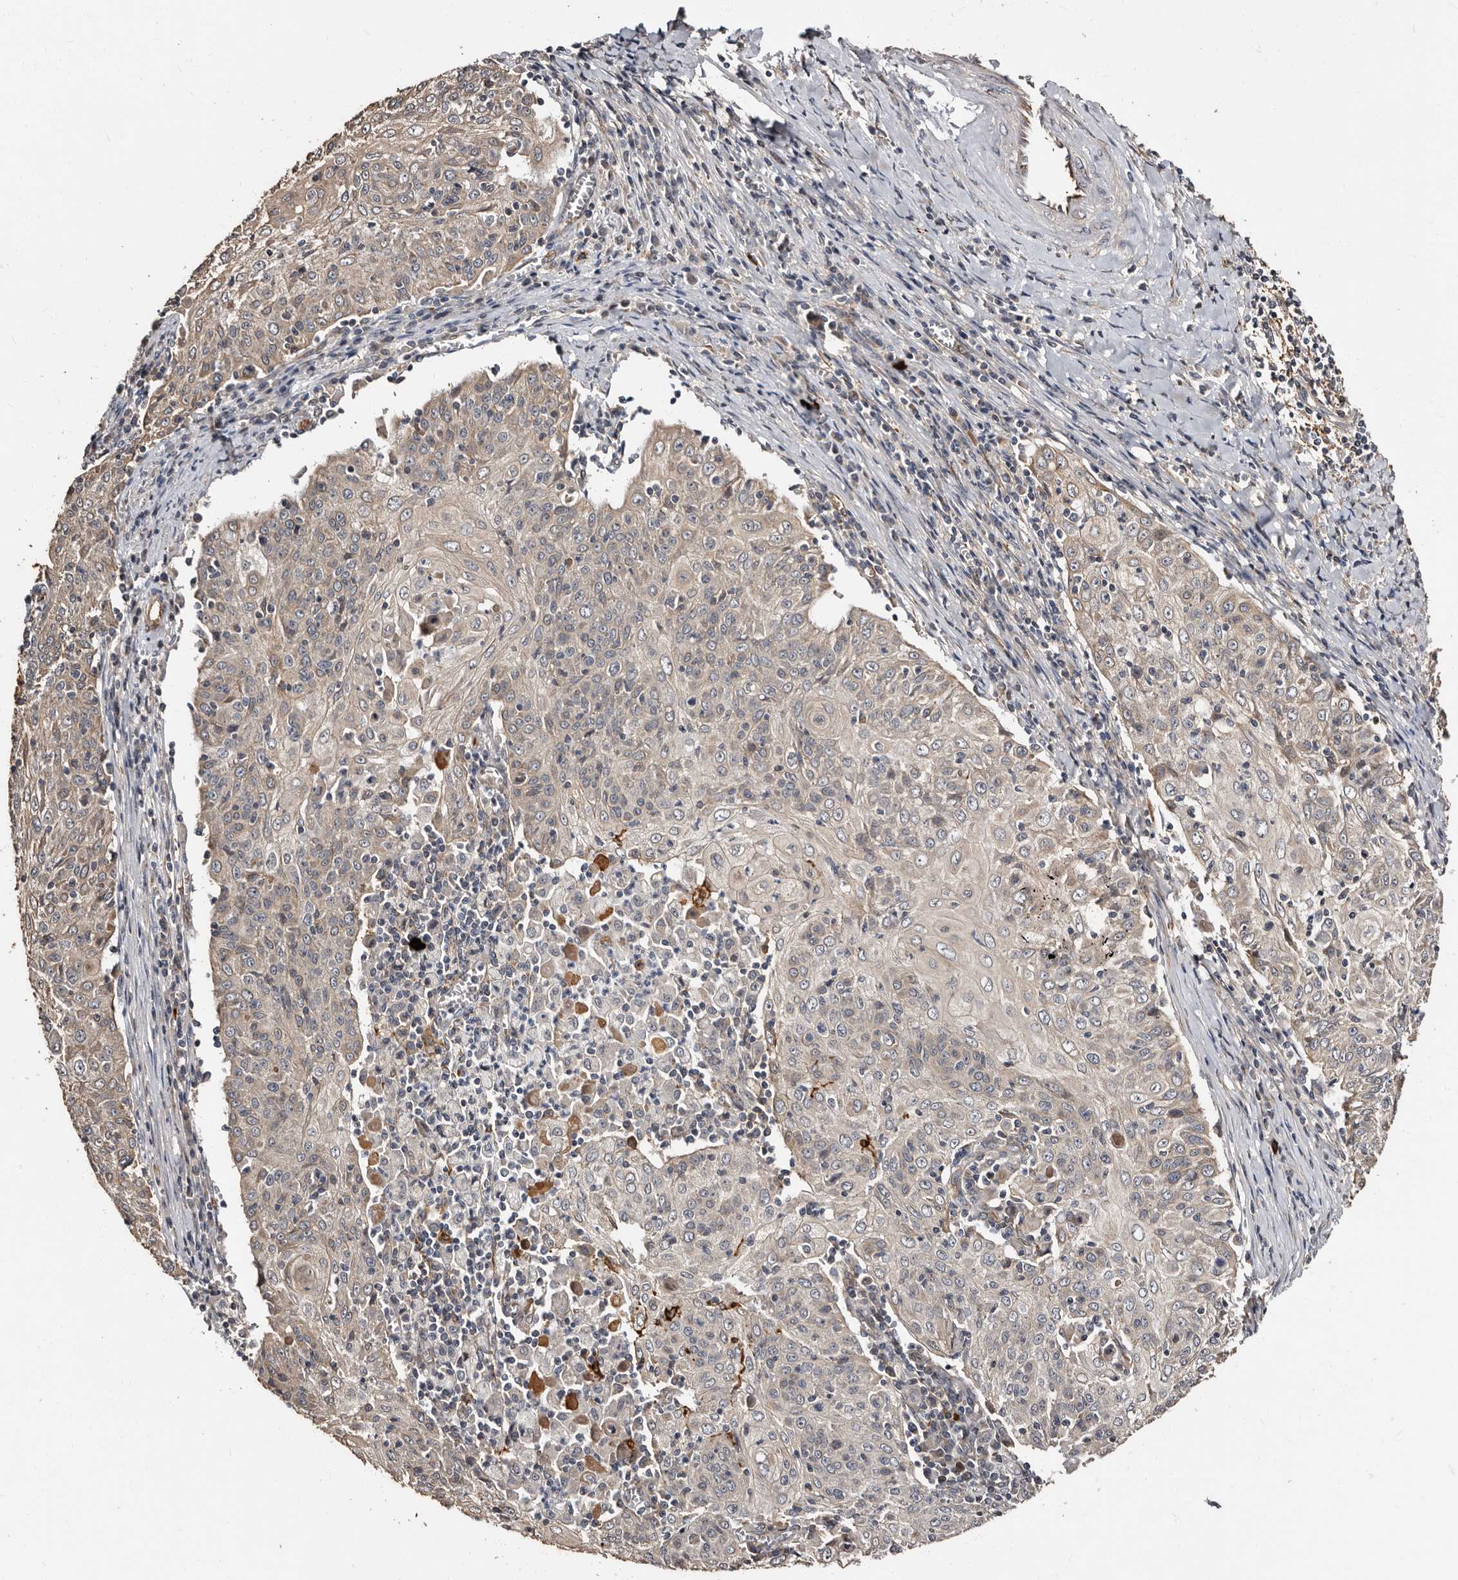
{"staining": {"intensity": "weak", "quantity": "25%-75%", "location": "cytoplasmic/membranous"}, "tissue": "cervical cancer", "cell_type": "Tumor cells", "image_type": "cancer", "snomed": [{"axis": "morphology", "description": "Squamous cell carcinoma, NOS"}, {"axis": "topography", "description": "Cervix"}], "caption": "Tumor cells exhibit weak cytoplasmic/membranous positivity in about 25%-75% of cells in squamous cell carcinoma (cervical). Immunohistochemistry stains the protein of interest in brown and the nuclei are stained blue.", "gene": "TBC1D22B", "patient": {"sex": "female", "age": 48}}